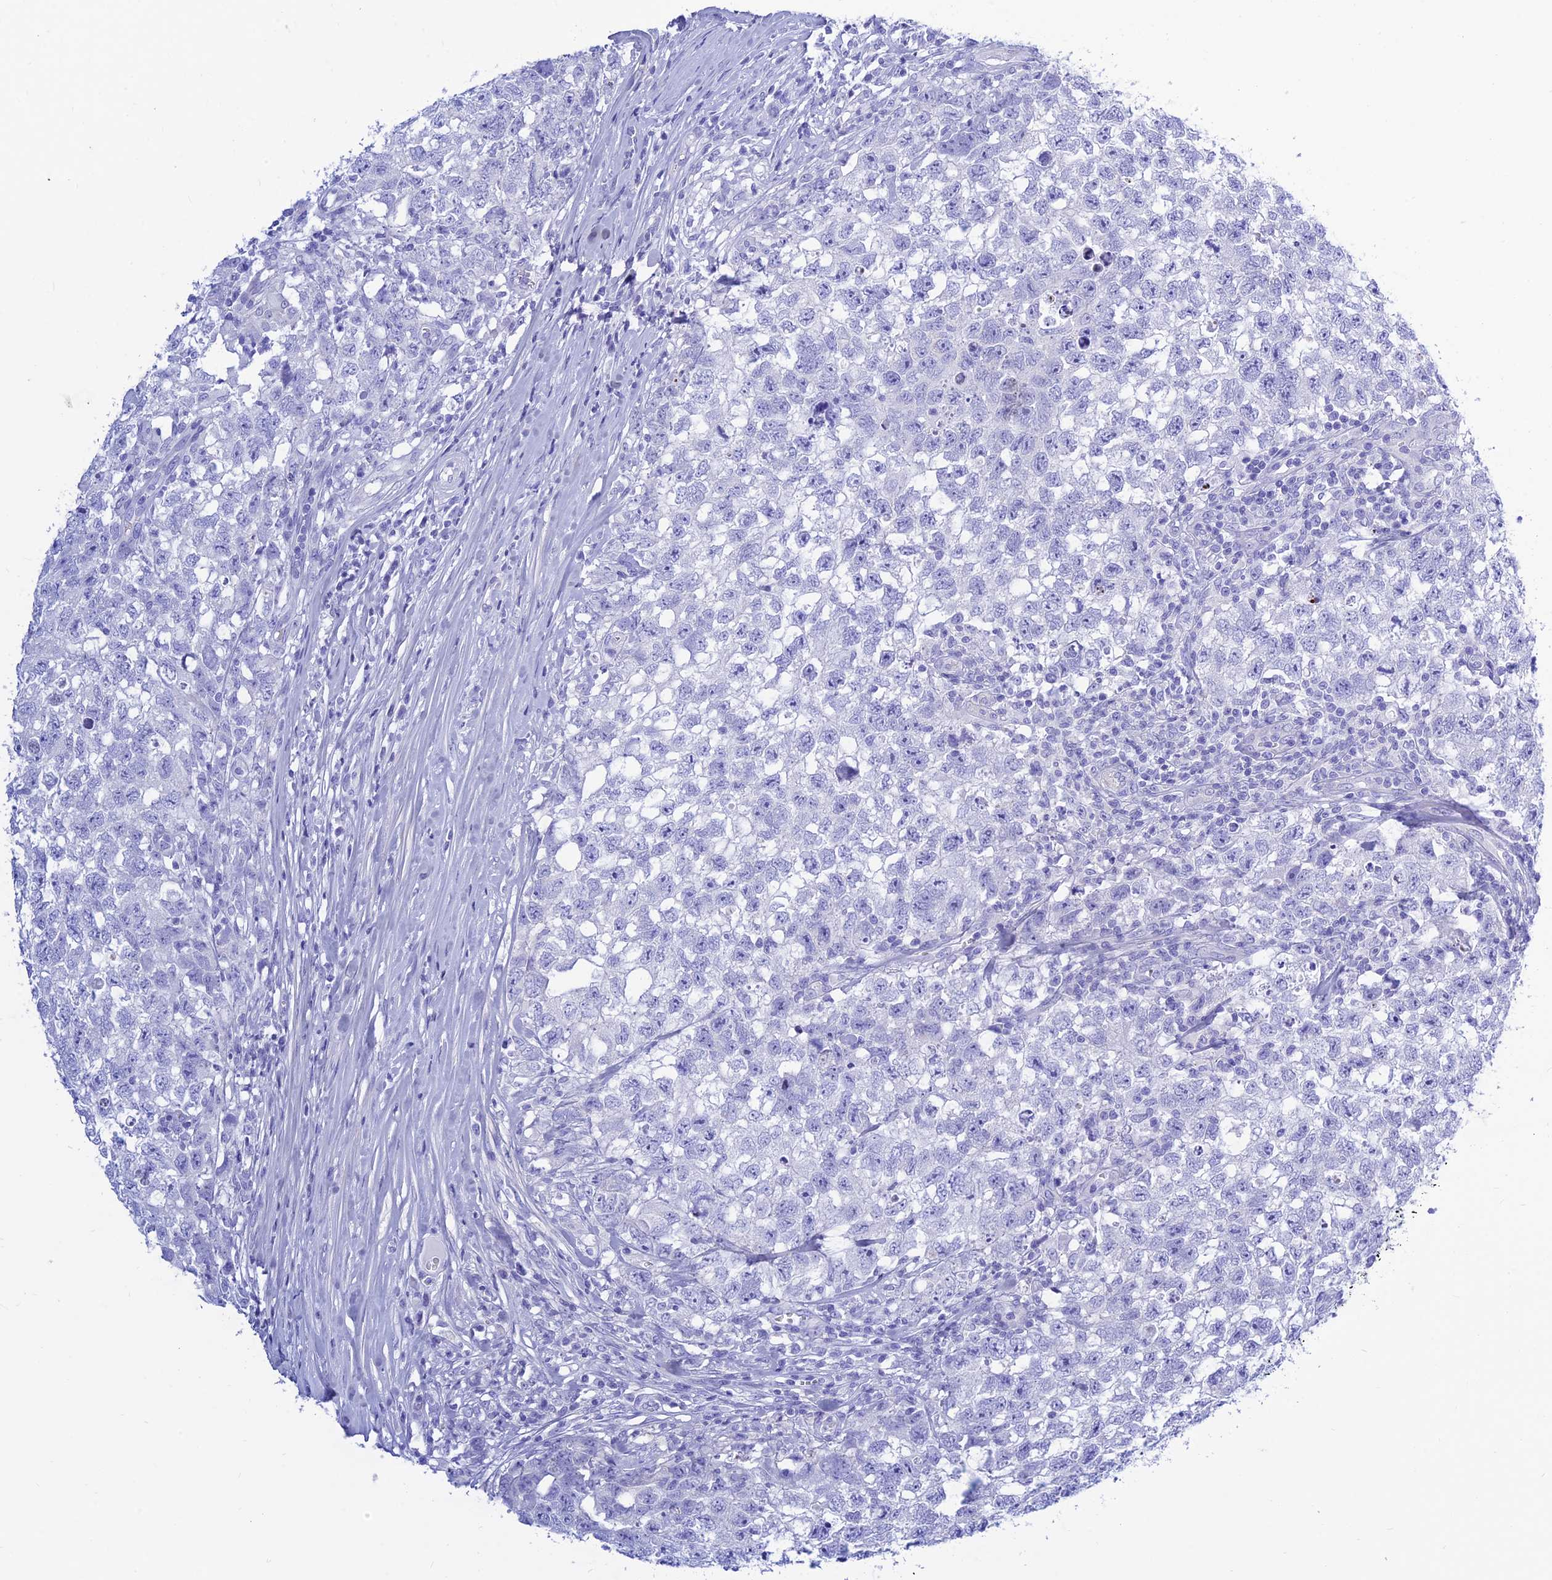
{"staining": {"intensity": "negative", "quantity": "none", "location": "none"}, "tissue": "testis cancer", "cell_type": "Tumor cells", "image_type": "cancer", "snomed": [{"axis": "morphology", "description": "Seminoma, NOS"}, {"axis": "morphology", "description": "Carcinoma, Embryonal, NOS"}, {"axis": "topography", "description": "Testis"}], "caption": "High power microscopy image of an immunohistochemistry histopathology image of testis cancer, revealing no significant staining in tumor cells. (DAB immunohistochemistry with hematoxylin counter stain).", "gene": "PRNP", "patient": {"sex": "male", "age": 29}}